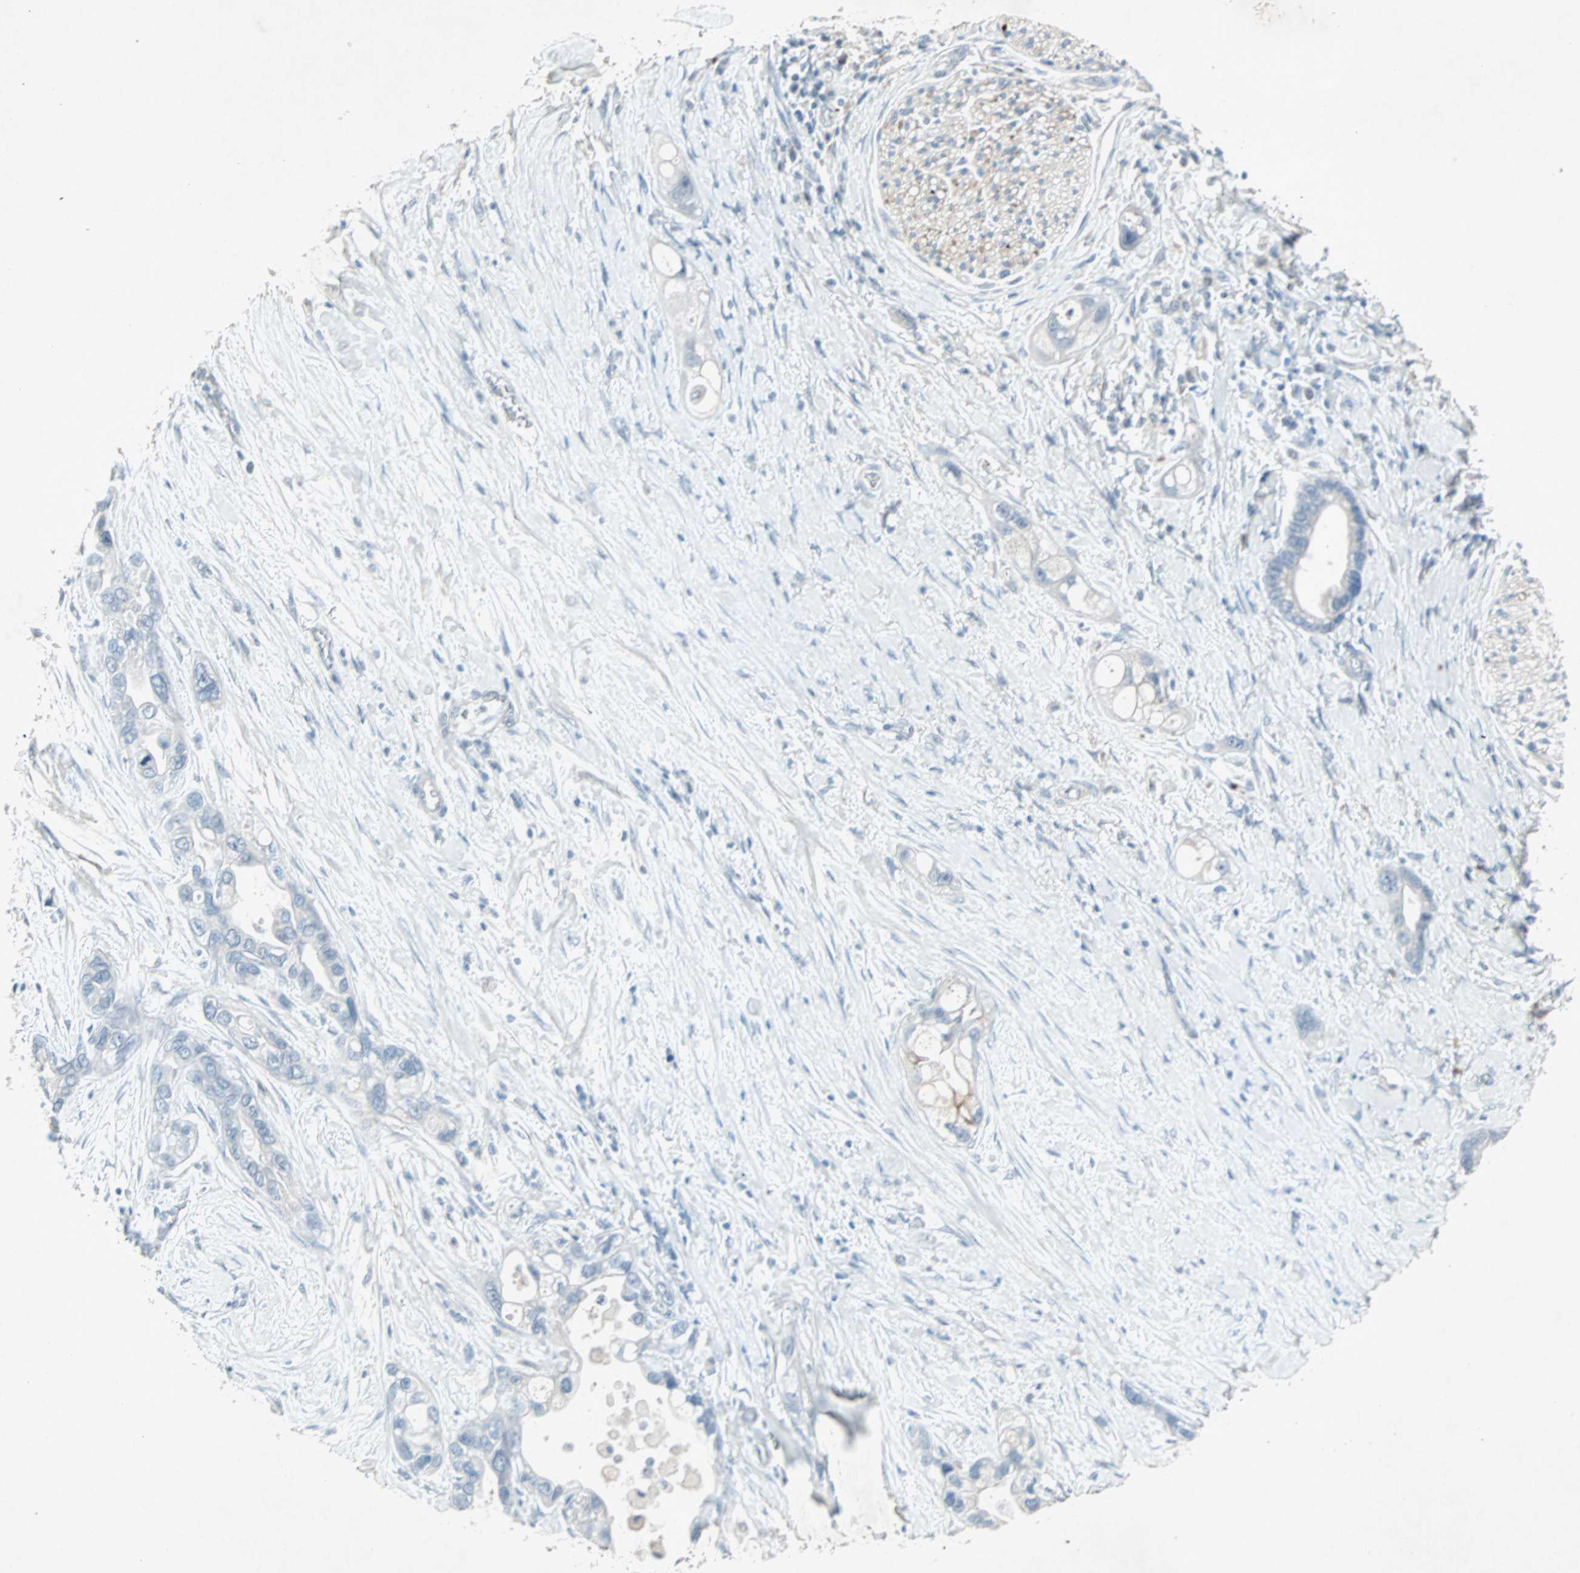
{"staining": {"intensity": "moderate", "quantity": "<25%", "location": "cytoplasmic/membranous"}, "tissue": "pancreatic cancer", "cell_type": "Tumor cells", "image_type": "cancer", "snomed": [{"axis": "morphology", "description": "Adenocarcinoma, NOS"}, {"axis": "topography", "description": "Pancreas"}], "caption": "Pancreatic adenocarcinoma stained for a protein displays moderate cytoplasmic/membranous positivity in tumor cells. The protein of interest is stained brown, and the nuclei are stained in blue (DAB (3,3'-diaminobenzidine) IHC with brightfield microscopy, high magnification).", "gene": "LANCL3", "patient": {"sex": "female", "age": 77}}